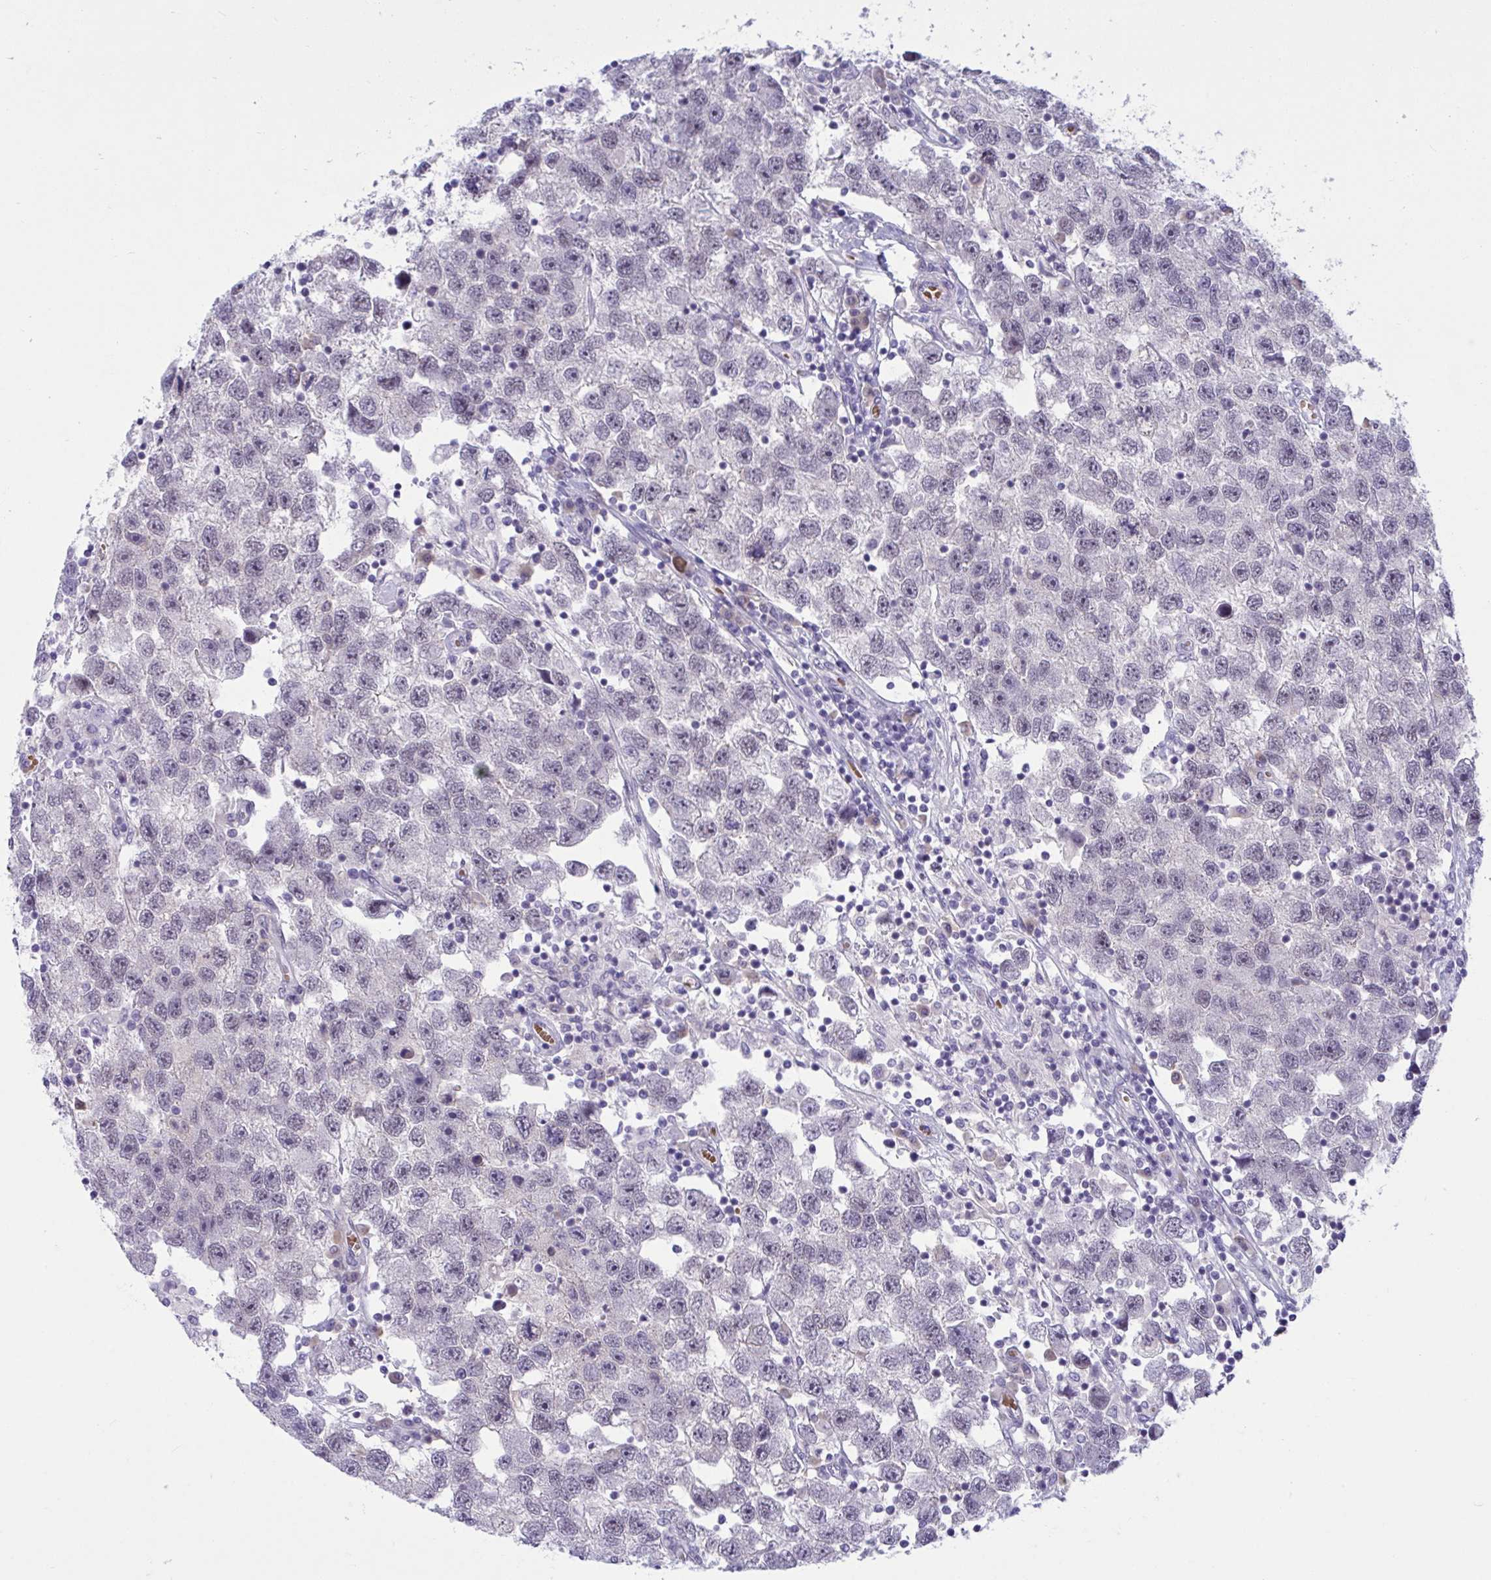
{"staining": {"intensity": "negative", "quantity": "none", "location": "none"}, "tissue": "testis cancer", "cell_type": "Tumor cells", "image_type": "cancer", "snomed": [{"axis": "morphology", "description": "Seminoma, NOS"}, {"axis": "topography", "description": "Testis"}], "caption": "The photomicrograph demonstrates no significant expression in tumor cells of testis cancer.", "gene": "CNGB3", "patient": {"sex": "male", "age": 26}}